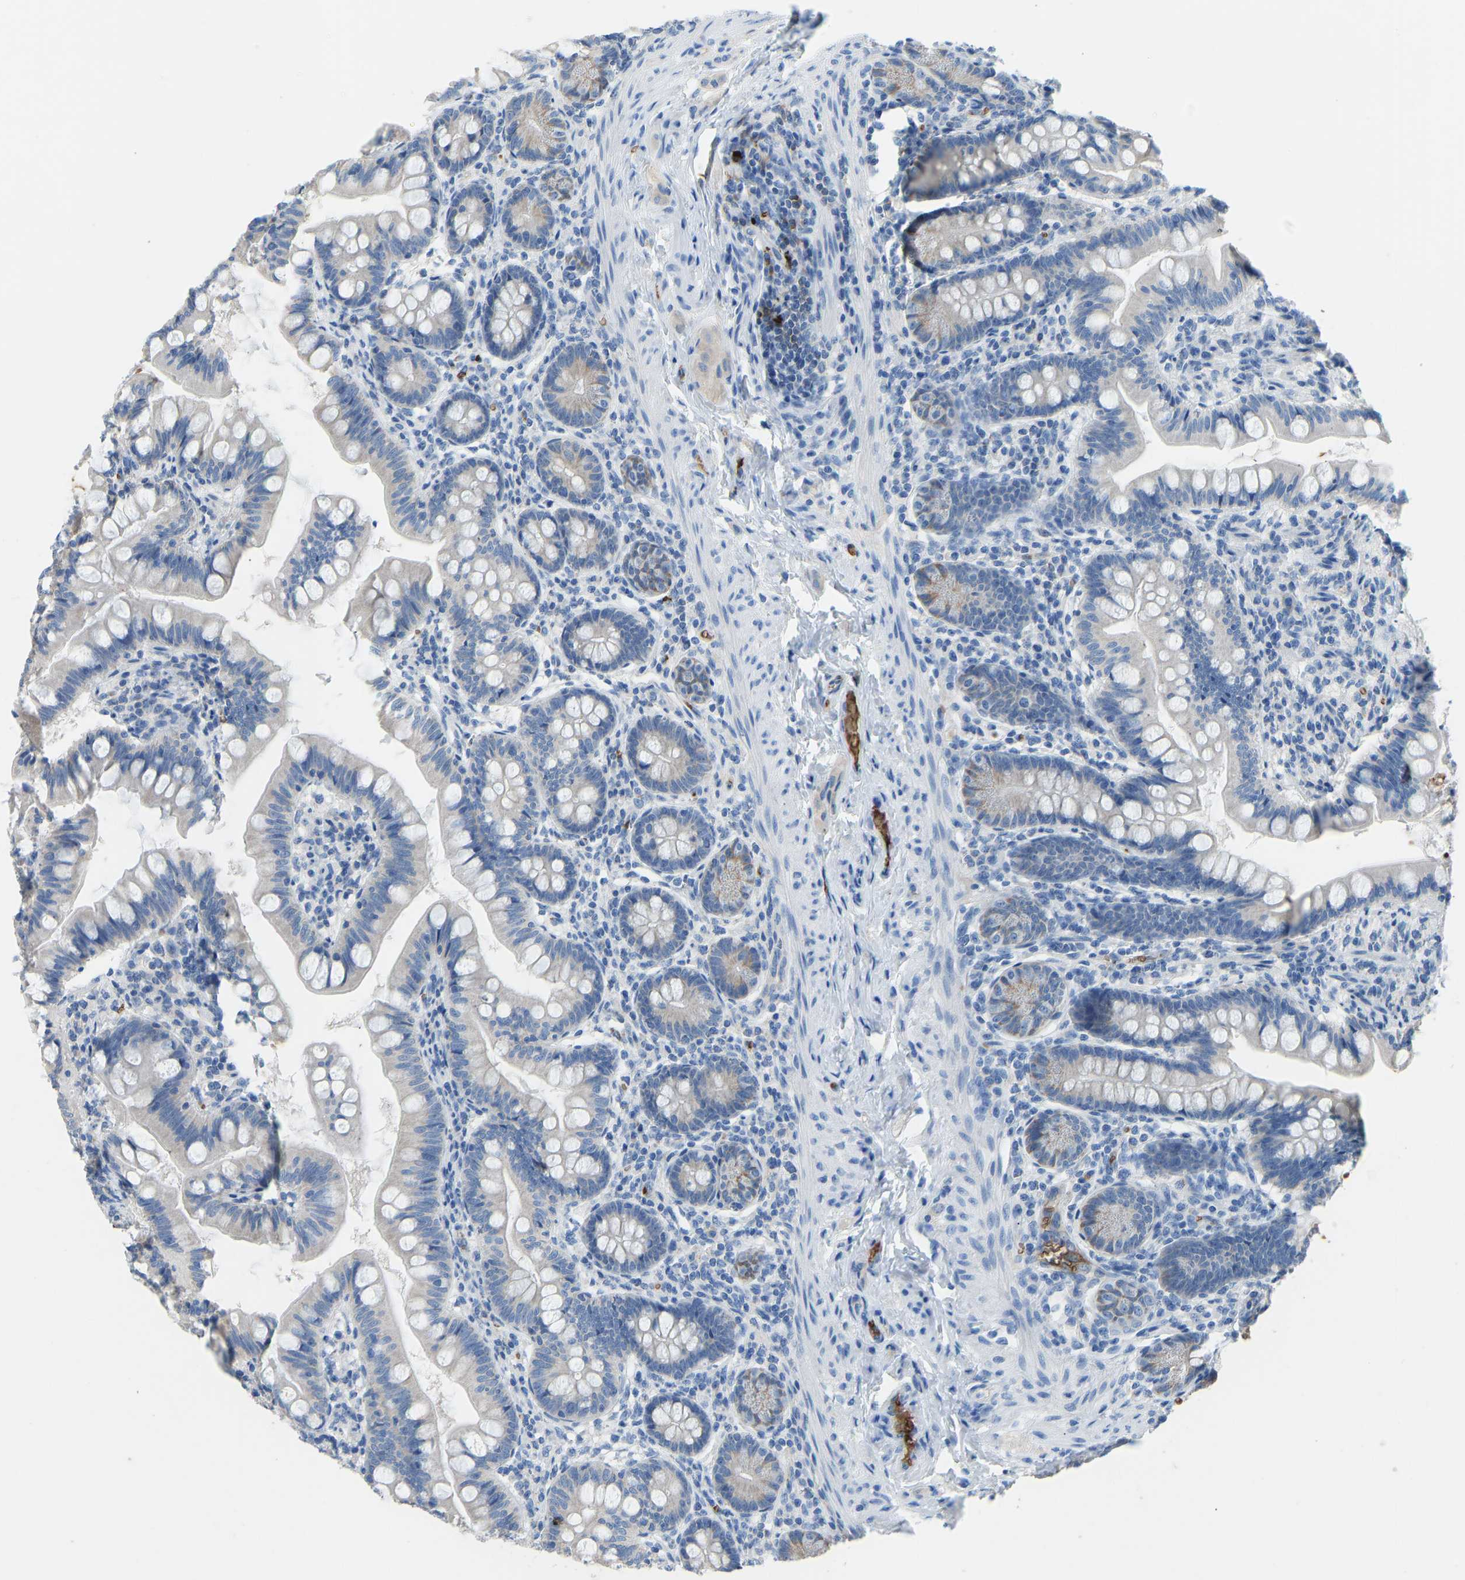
{"staining": {"intensity": "weak", "quantity": "<25%", "location": "cytoplasmic/membranous"}, "tissue": "small intestine", "cell_type": "Glandular cells", "image_type": "normal", "snomed": [{"axis": "morphology", "description": "Normal tissue, NOS"}, {"axis": "topography", "description": "Small intestine"}], "caption": "Glandular cells are negative for protein expression in normal human small intestine. (DAB (3,3'-diaminobenzidine) immunohistochemistry (IHC) visualized using brightfield microscopy, high magnification).", "gene": "PIGS", "patient": {"sex": "male", "age": 7}}